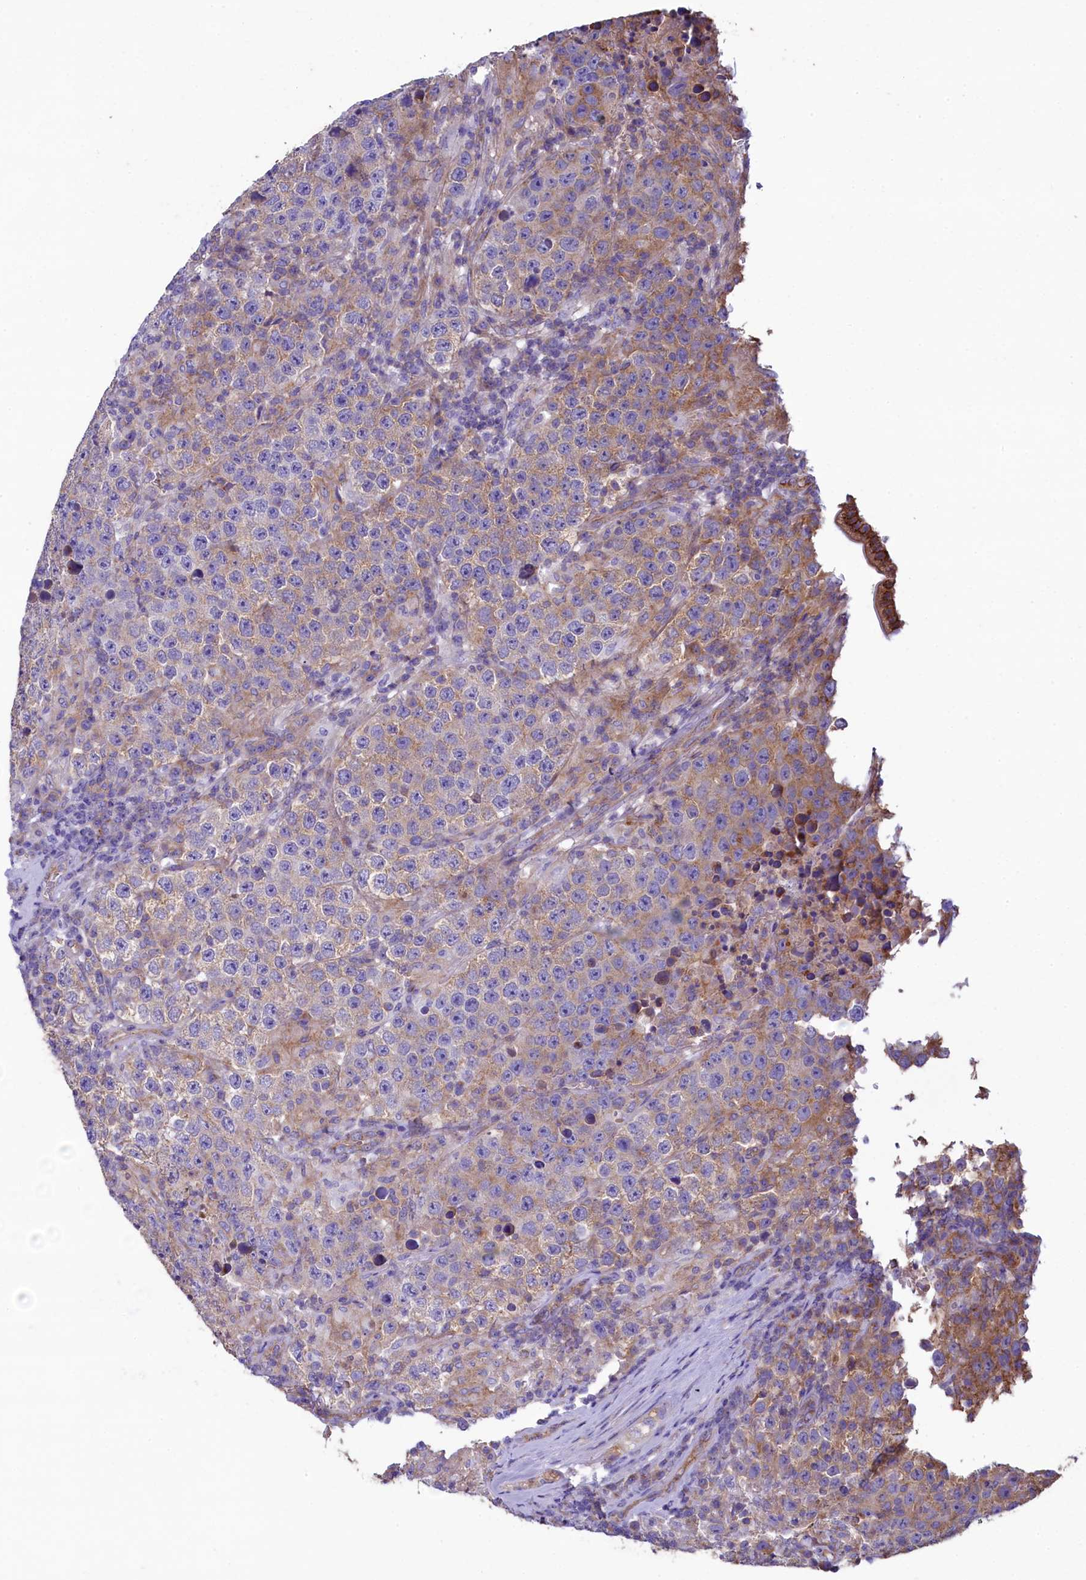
{"staining": {"intensity": "moderate", "quantity": "<25%", "location": "cytoplasmic/membranous"}, "tissue": "testis cancer", "cell_type": "Tumor cells", "image_type": "cancer", "snomed": [{"axis": "morphology", "description": "Normal tissue, NOS"}, {"axis": "morphology", "description": "Urothelial carcinoma, High grade"}, {"axis": "morphology", "description": "Seminoma, NOS"}, {"axis": "morphology", "description": "Carcinoma, Embryonal, NOS"}, {"axis": "topography", "description": "Urinary bladder"}, {"axis": "topography", "description": "Testis"}], "caption": "Immunohistochemistry (IHC) photomicrograph of testis cancer stained for a protein (brown), which shows low levels of moderate cytoplasmic/membranous expression in approximately <25% of tumor cells.", "gene": "GPR21", "patient": {"sex": "male", "age": 41}}